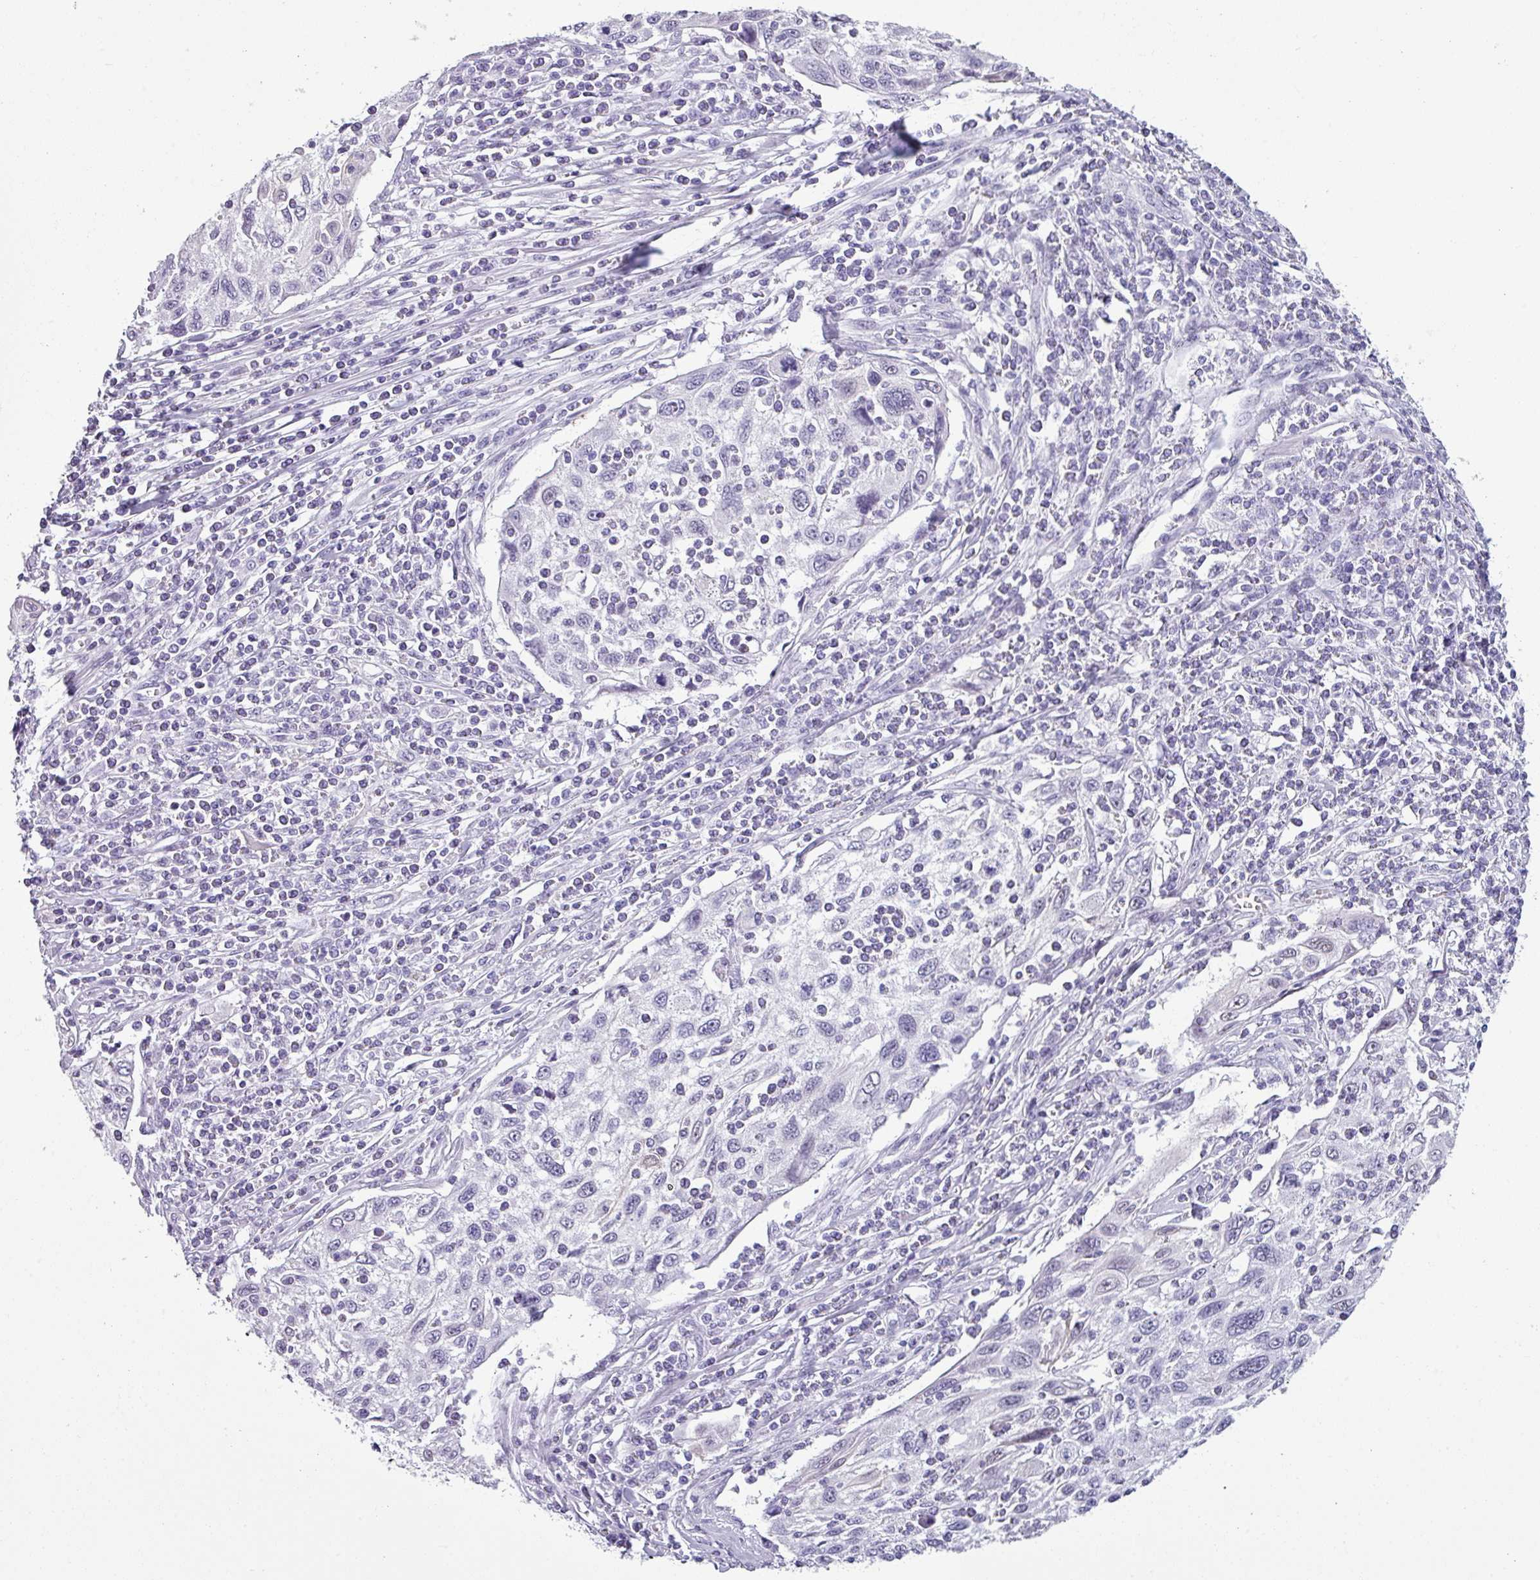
{"staining": {"intensity": "negative", "quantity": "none", "location": "none"}, "tissue": "cervical cancer", "cell_type": "Tumor cells", "image_type": "cancer", "snomed": [{"axis": "morphology", "description": "Squamous cell carcinoma, NOS"}, {"axis": "topography", "description": "Cervix"}], "caption": "A micrograph of human cervical cancer is negative for staining in tumor cells.", "gene": "SRGAP1", "patient": {"sex": "female", "age": 70}}